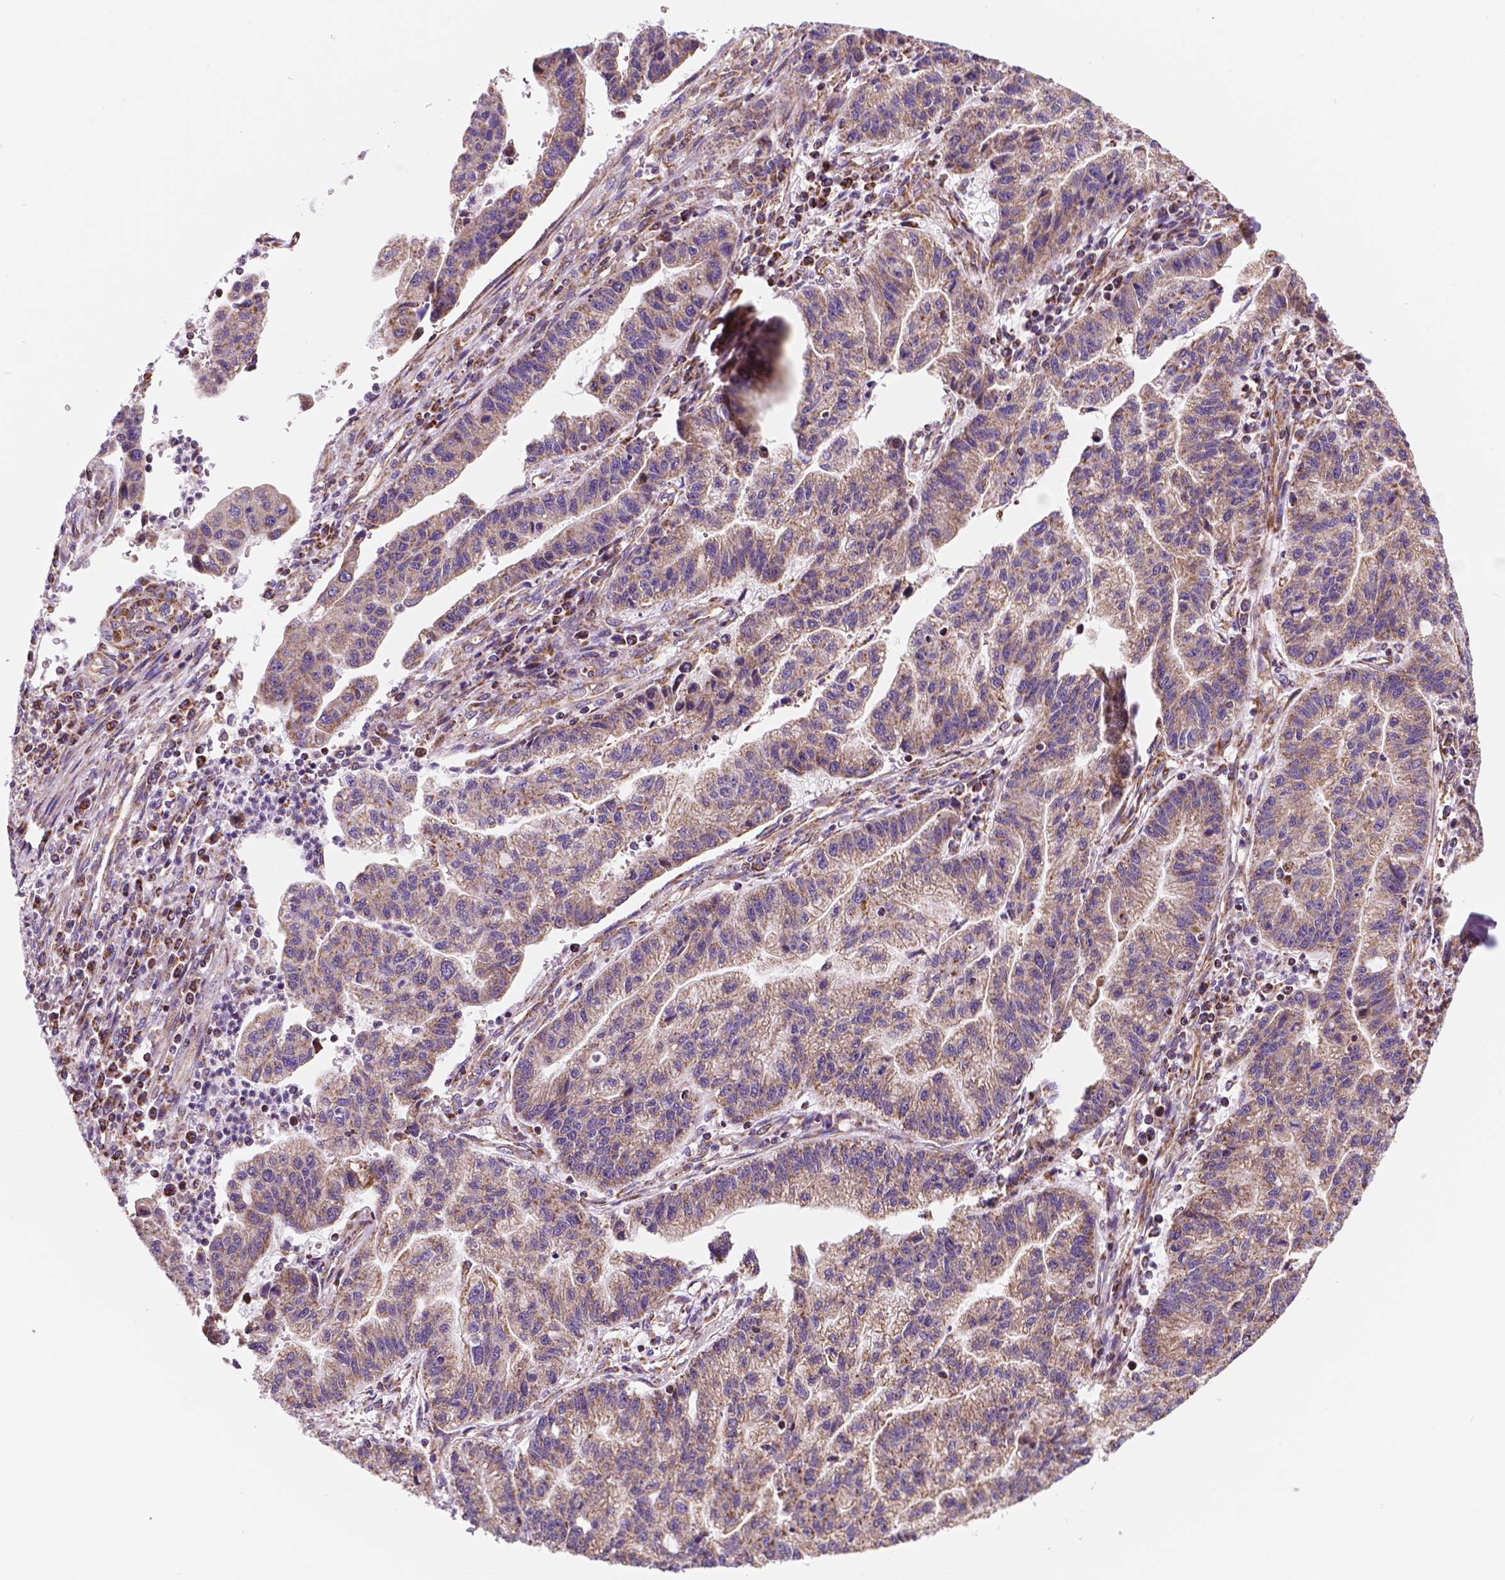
{"staining": {"intensity": "weak", "quantity": "25%-75%", "location": "cytoplasmic/membranous"}, "tissue": "stomach cancer", "cell_type": "Tumor cells", "image_type": "cancer", "snomed": [{"axis": "morphology", "description": "Adenocarcinoma, NOS"}, {"axis": "topography", "description": "Stomach"}], "caption": "Protein staining reveals weak cytoplasmic/membranous positivity in about 25%-75% of tumor cells in stomach adenocarcinoma.", "gene": "GEMIN4", "patient": {"sex": "male", "age": 83}}